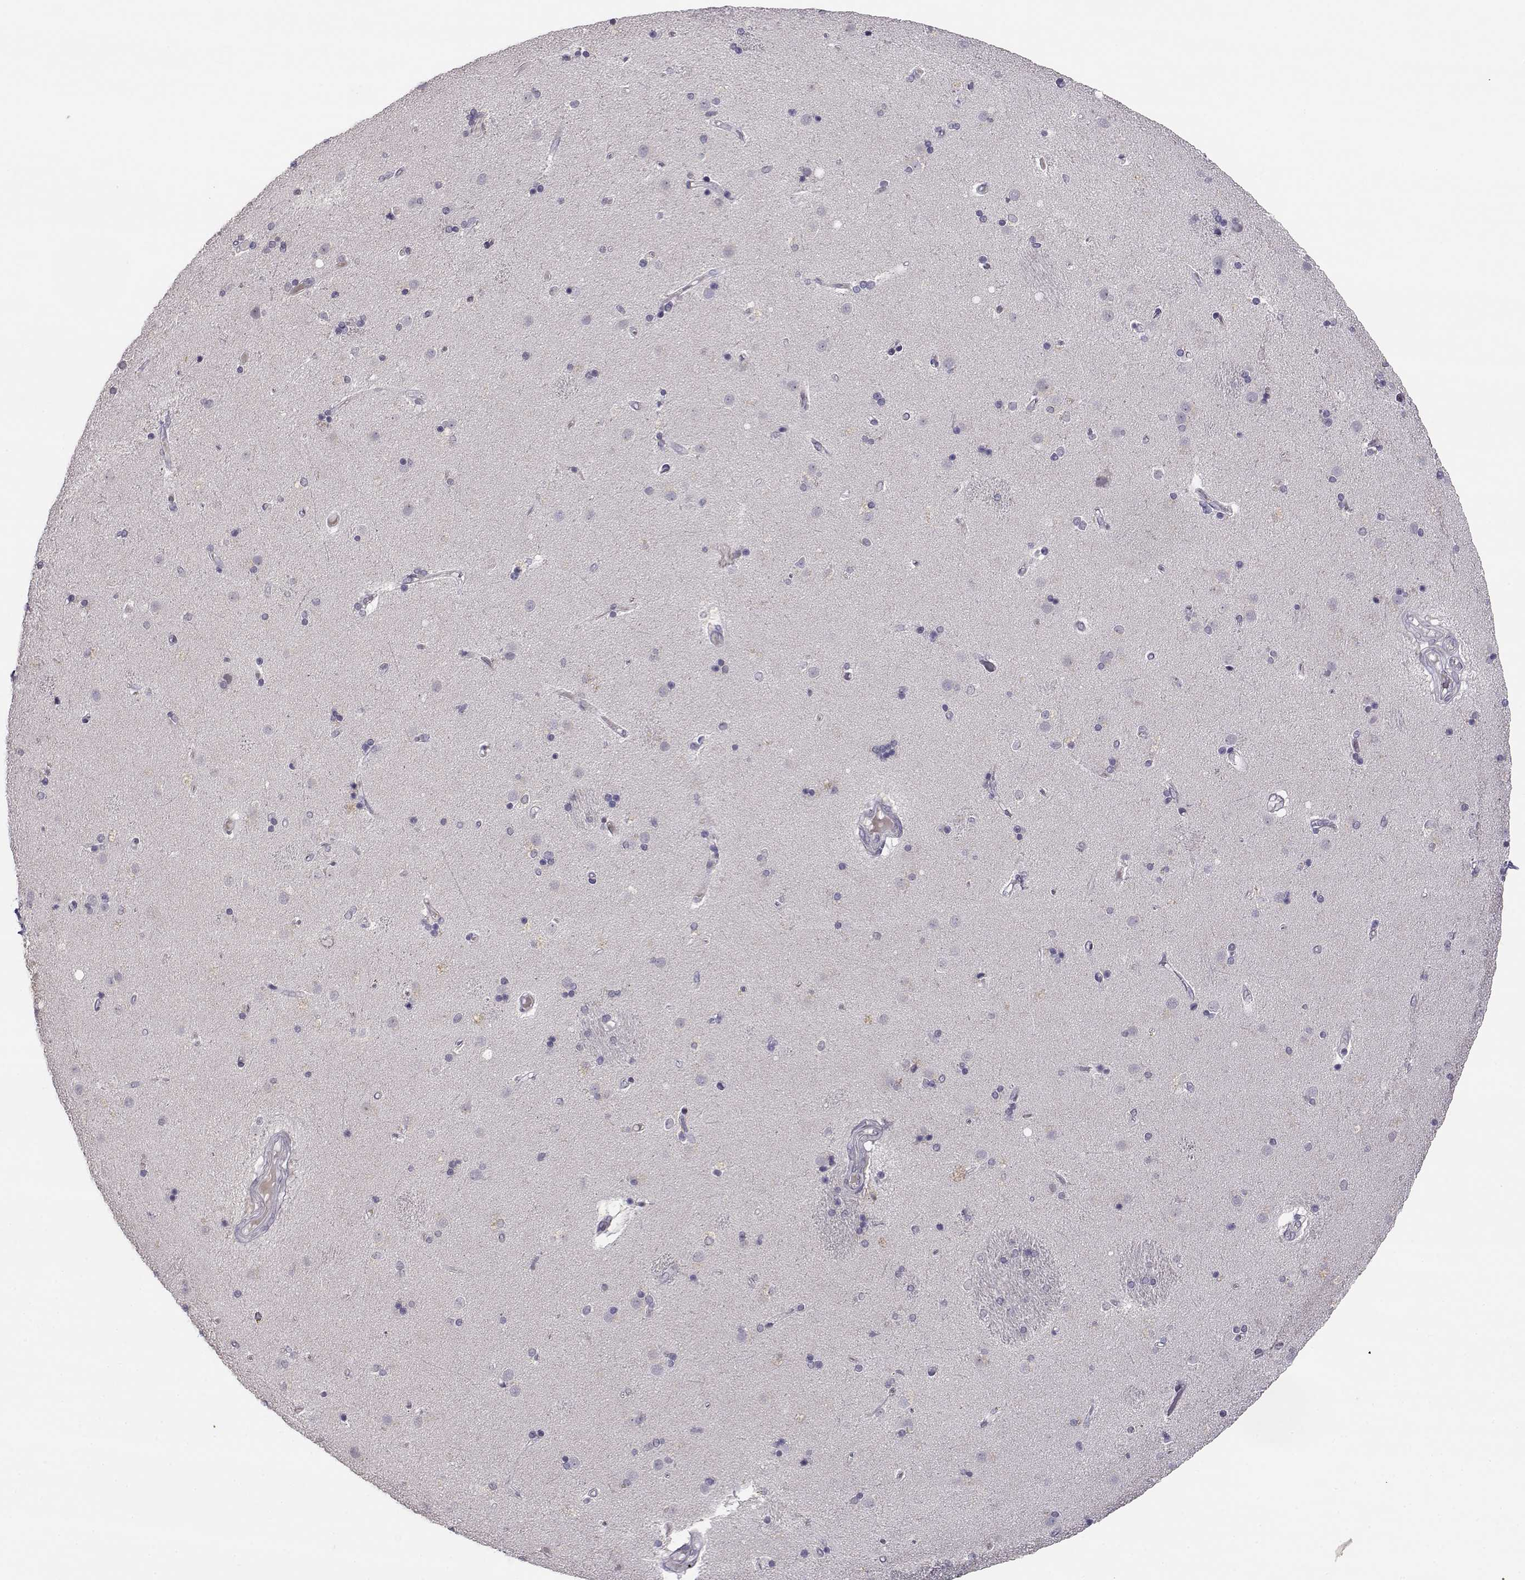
{"staining": {"intensity": "negative", "quantity": "none", "location": "none"}, "tissue": "caudate", "cell_type": "Glial cells", "image_type": "normal", "snomed": [{"axis": "morphology", "description": "Normal tissue, NOS"}, {"axis": "topography", "description": "Lateral ventricle wall"}], "caption": "DAB (3,3'-diaminobenzidine) immunohistochemical staining of normal caudate demonstrates no significant staining in glial cells. (DAB (3,3'-diaminobenzidine) immunohistochemistry with hematoxylin counter stain).", "gene": "RHOXF2", "patient": {"sex": "male", "age": 54}}